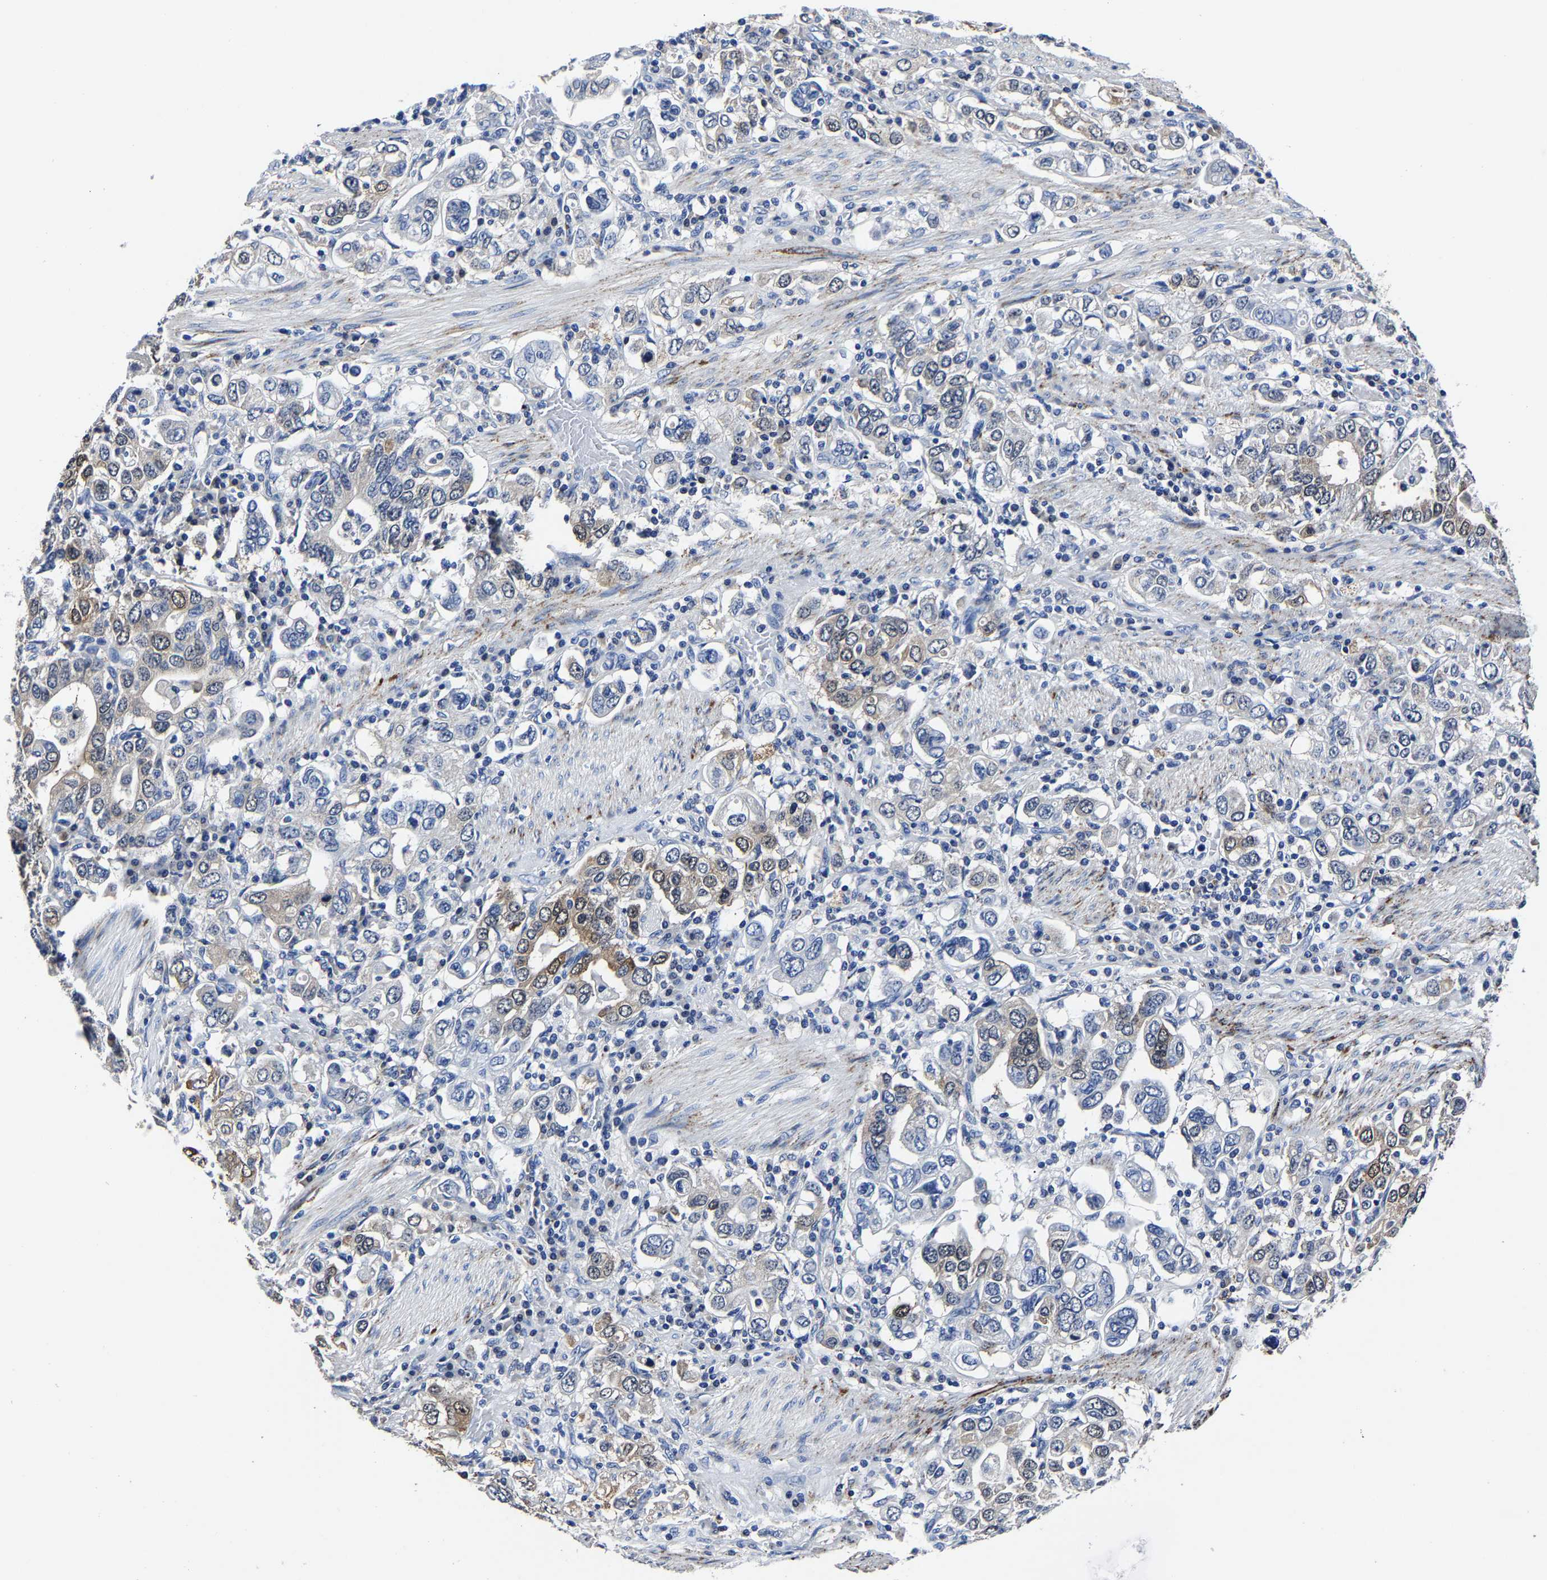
{"staining": {"intensity": "moderate", "quantity": "25%-75%", "location": "cytoplasmic/membranous"}, "tissue": "stomach cancer", "cell_type": "Tumor cells", "image_type": "cancer", "snomed": [{"axis": "morphology", "description": "Adenocarcinoma, NOS"}, {"axis": "topography", "description": "Stomach, upper"}], "caption": "Immunohistochemistry micrograph of neoplastic tissue: stomach adenocarcinoma stained using immunohistochemistry (IHC) exhibits medium levels of moderate protein expression localized specifically in the cytoplasmic/membranous of tumor cells, appearing as a cytoplasmic/membranous brown color.", "gene": "PSPH", "patient": {"sex": "male", "age": 62}}